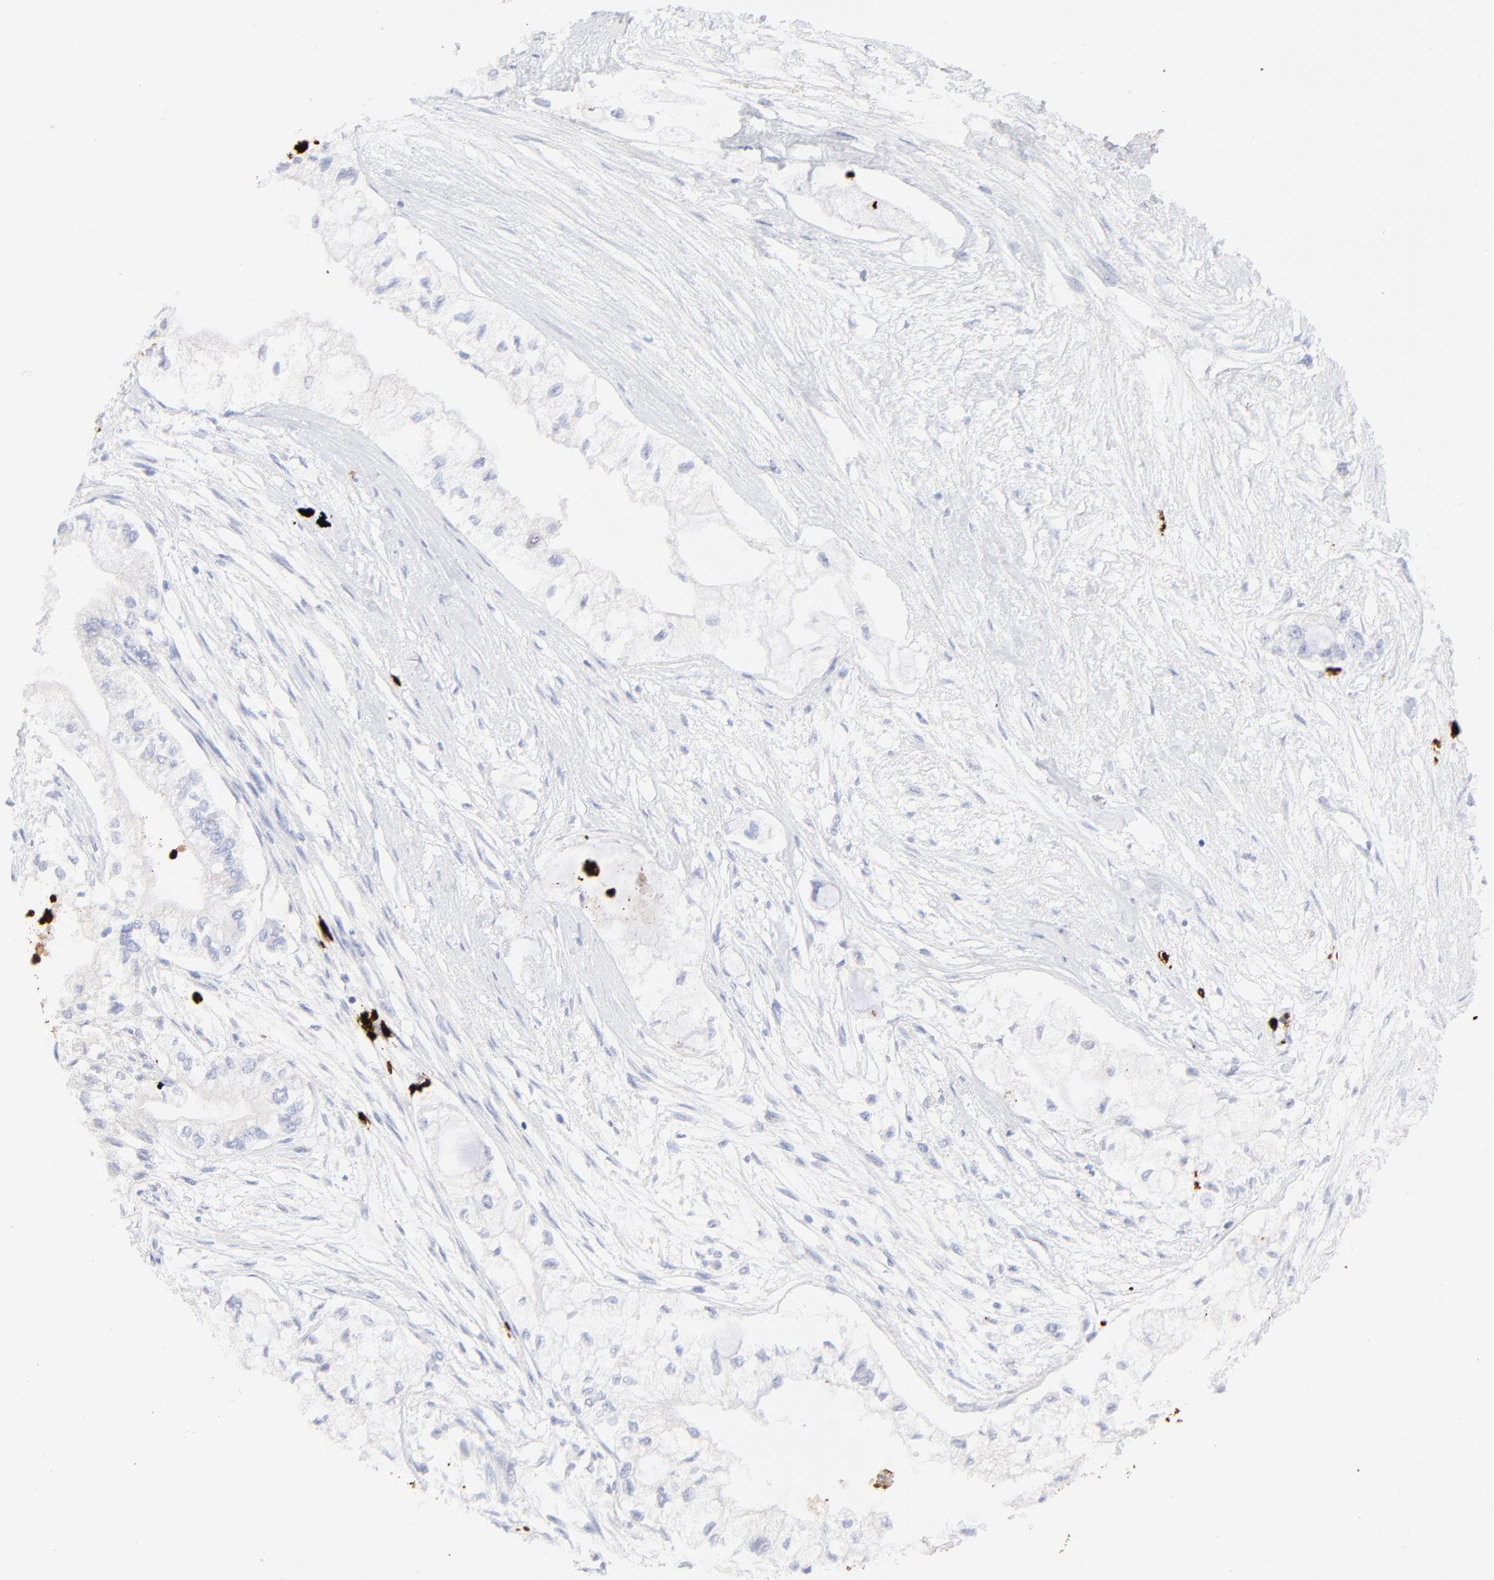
{"staining": {"intensity": "negative", "quantity": "none", "location": "none"}, "tissue": "pancreatic cancer", "cell_type": "Tumor cells", "image_type": "cancer", "snomed": [{"axis": "morphology", "description": "Adenocarcinoma, NOS"}, {"axis": "topography", "description": "Pancreas"}], "caption": "An image of human adenocarcinoma (pancreatic) is negative for staining in tumor cells. (IHC, brightfield microscopy, high magnification).", "gene": "S100A12", "patient": {"sex": "male", "age": 79}}